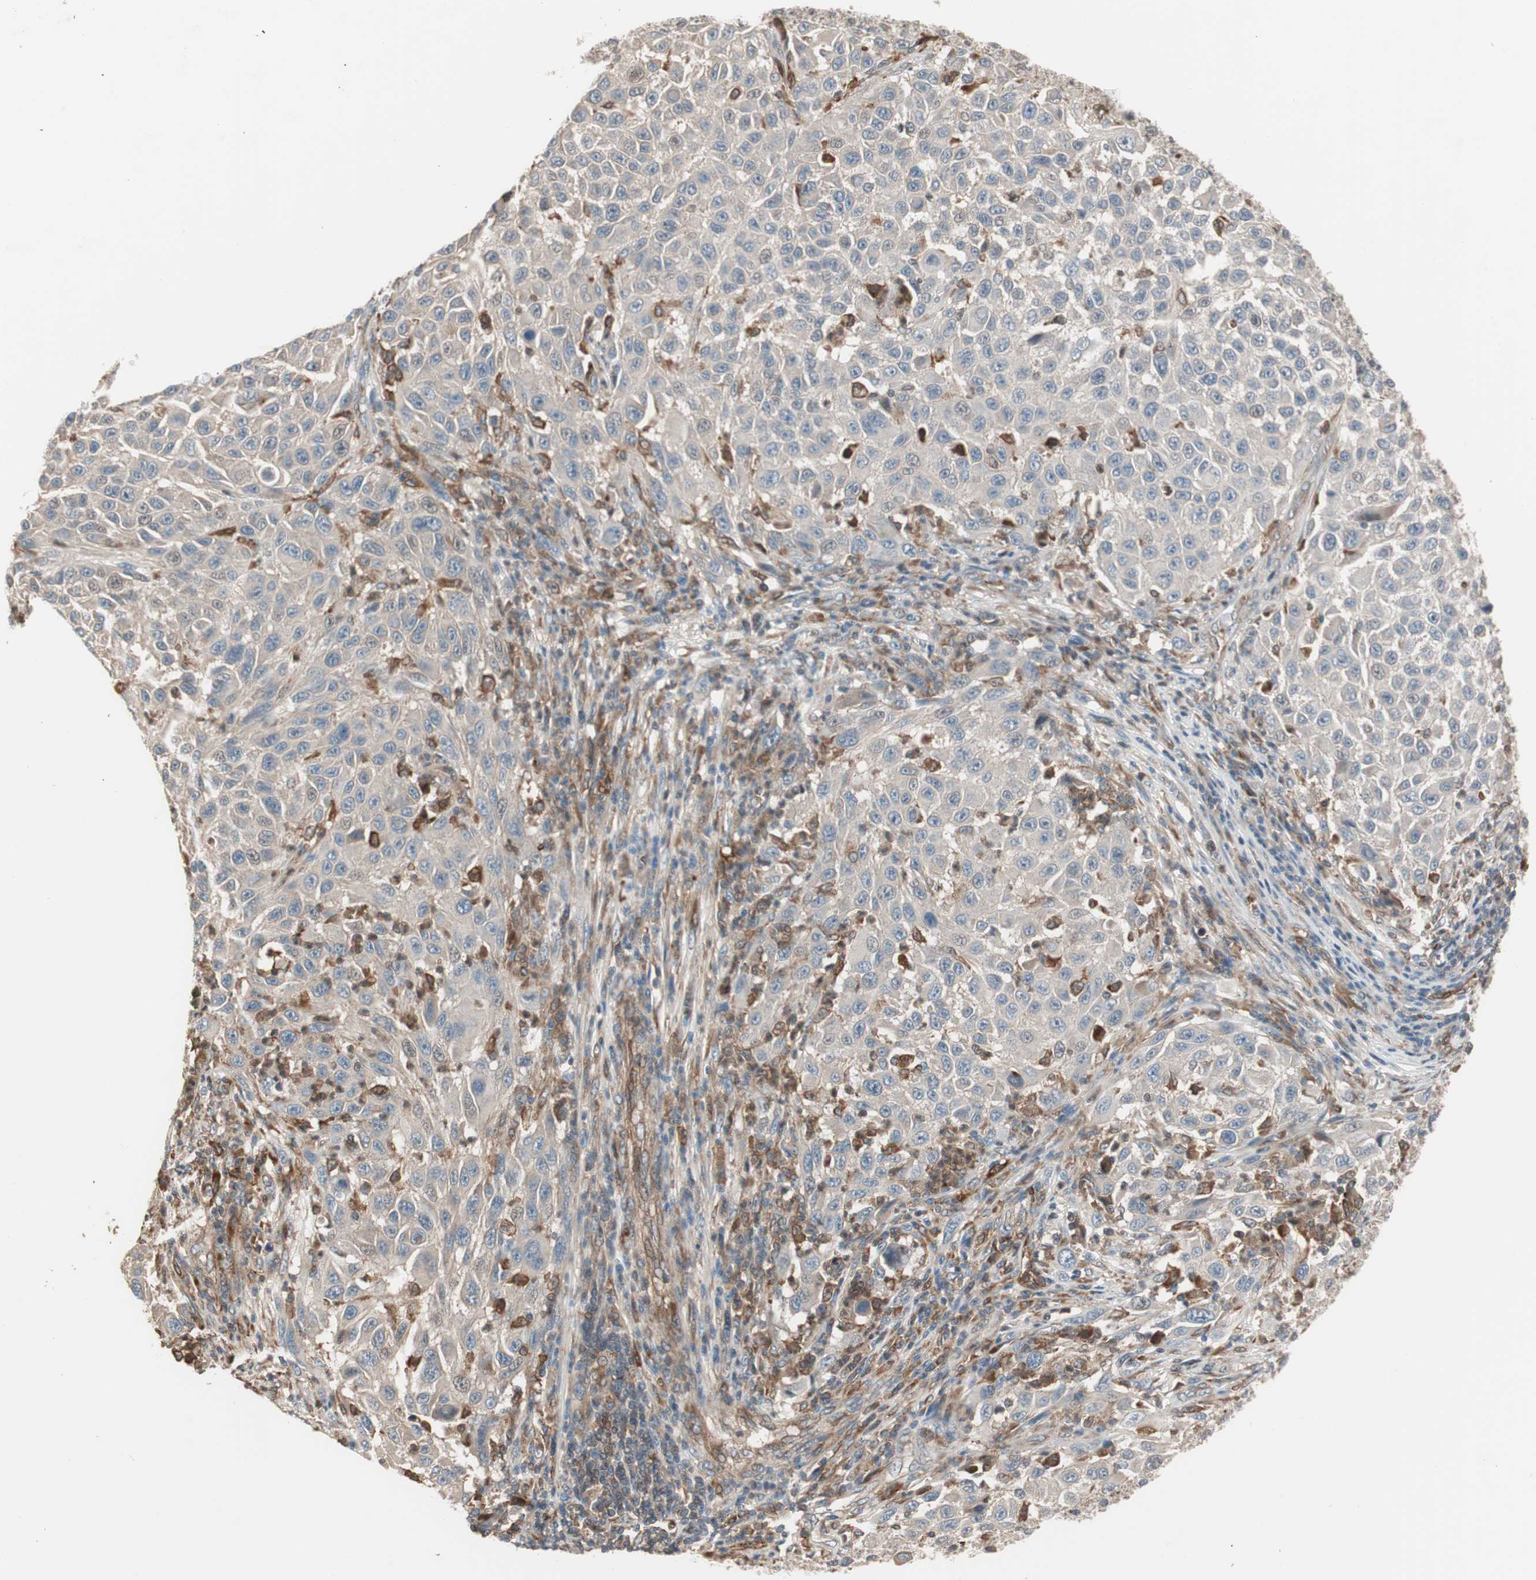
{"staining": {"intensity": "weak", "quantity": ">75%", "location": "cytoplasmic/membranous"}, "tissue": "melanoma", "cell_type": "Tumor cells", "image_type": "cancer", "snomed": [{"axis": "morphology", "description": "Malignant melanoma, Metastatic site"}, {"axis": "topography", "description": "Lymph node"}], "caption": "A photomicrograph of human malignant melanoma (metastatic site) stained for a protein reveals weak cytoplasmic/membranous brown staining in tumor cells.", "gene": "STAB1", "patient": {"sex": "male", "age": 61}}